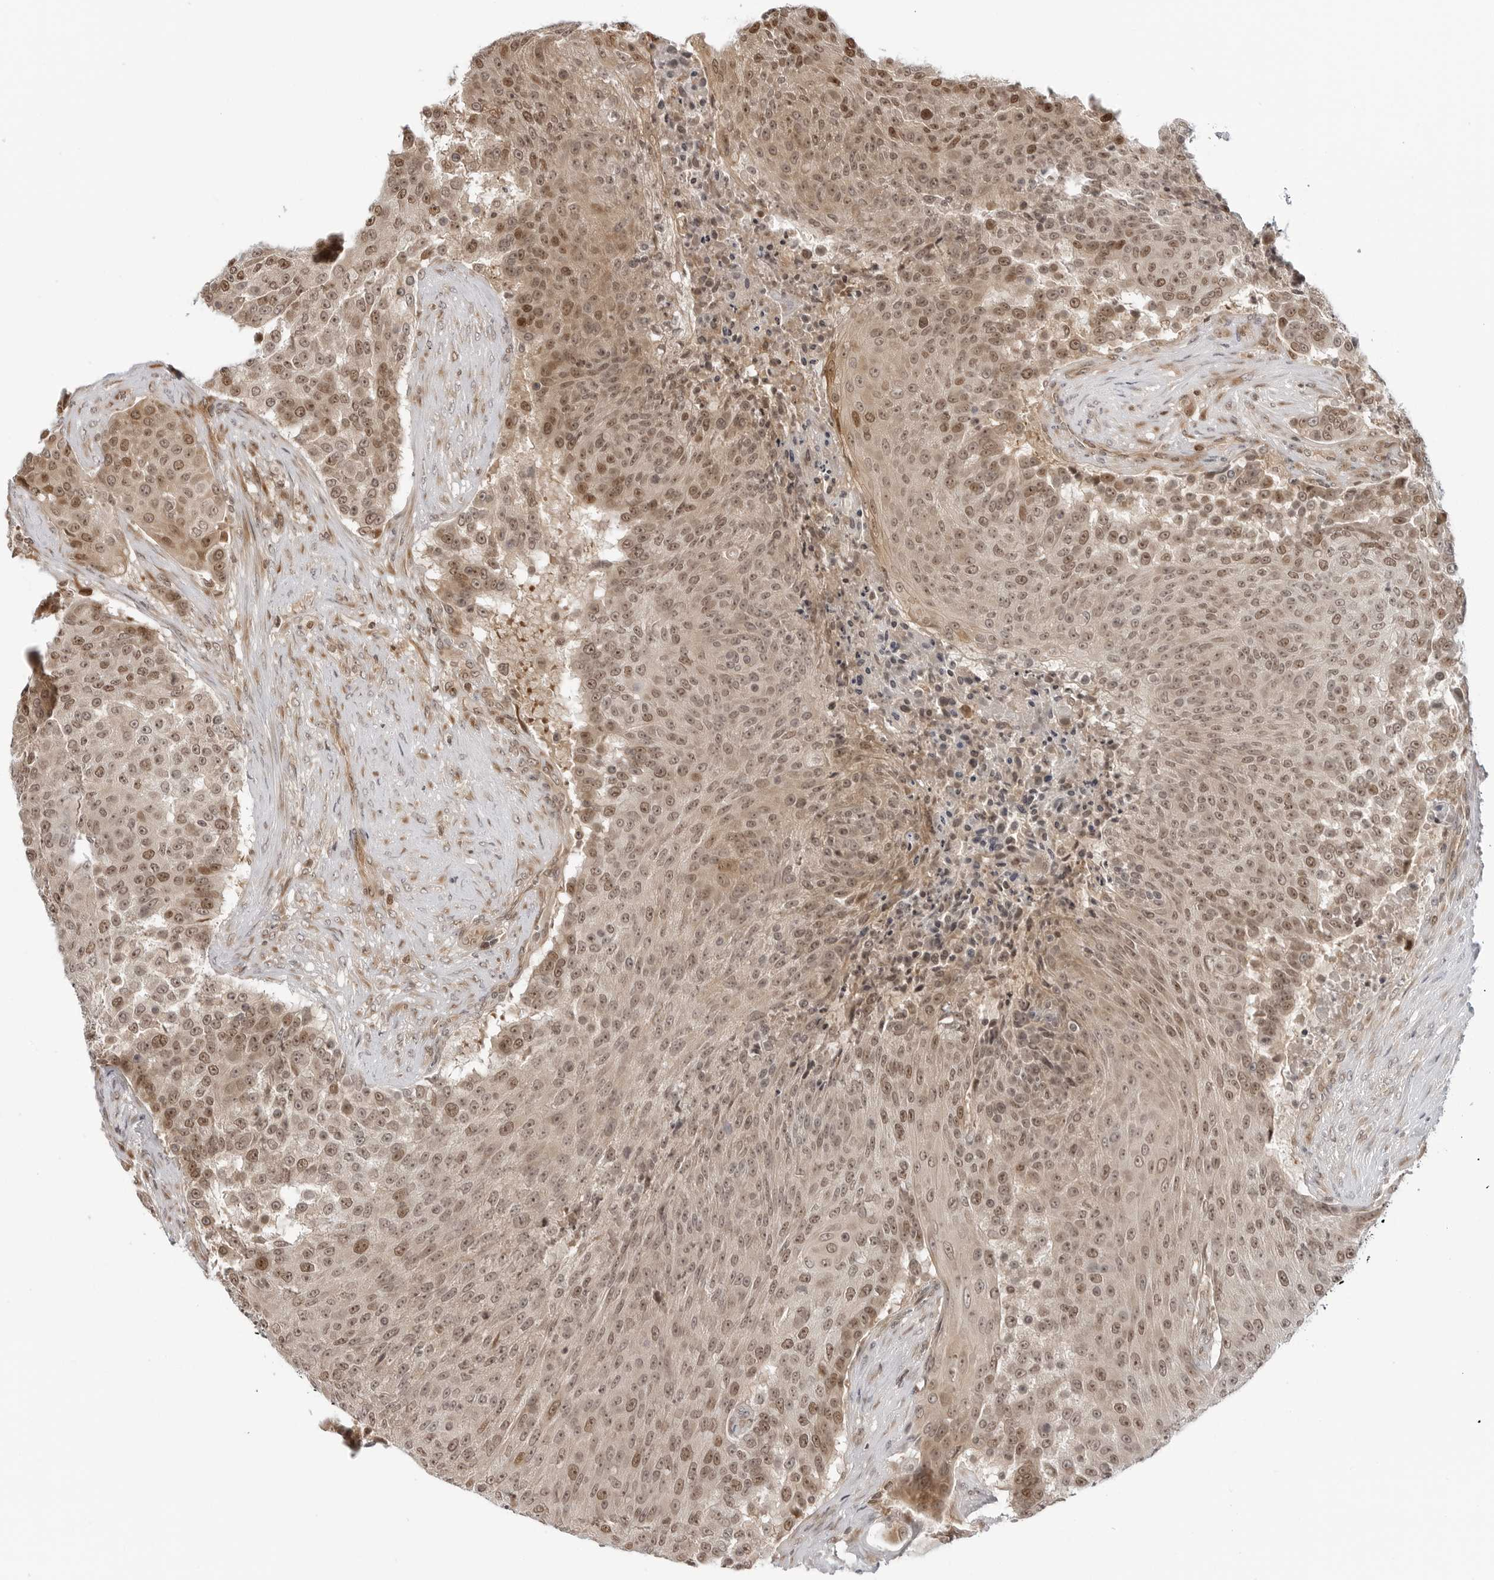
{"staining": {"intensity": "moderate", "quantity": ">75%", "location": "cytoplasmic/membranous,nuclear"}, "tissue": "urothelial cancer", "cell_type": "Tumor cells", "image_type": "cancer", "snomed": [{"axis": "morphology", "description": "Urothelial carcinoma, High grade"}, {"axis": "topography", "description": "Urinary bladder"}], "caption": "Urothelial carcinoma (high-grade) tissue reveals moderate cytoplasmic/membranous and nuclear expression in approximately >75% of tumor cells", "gene": "TIPRL", "patient": {"sex": "female", "age": 63}}